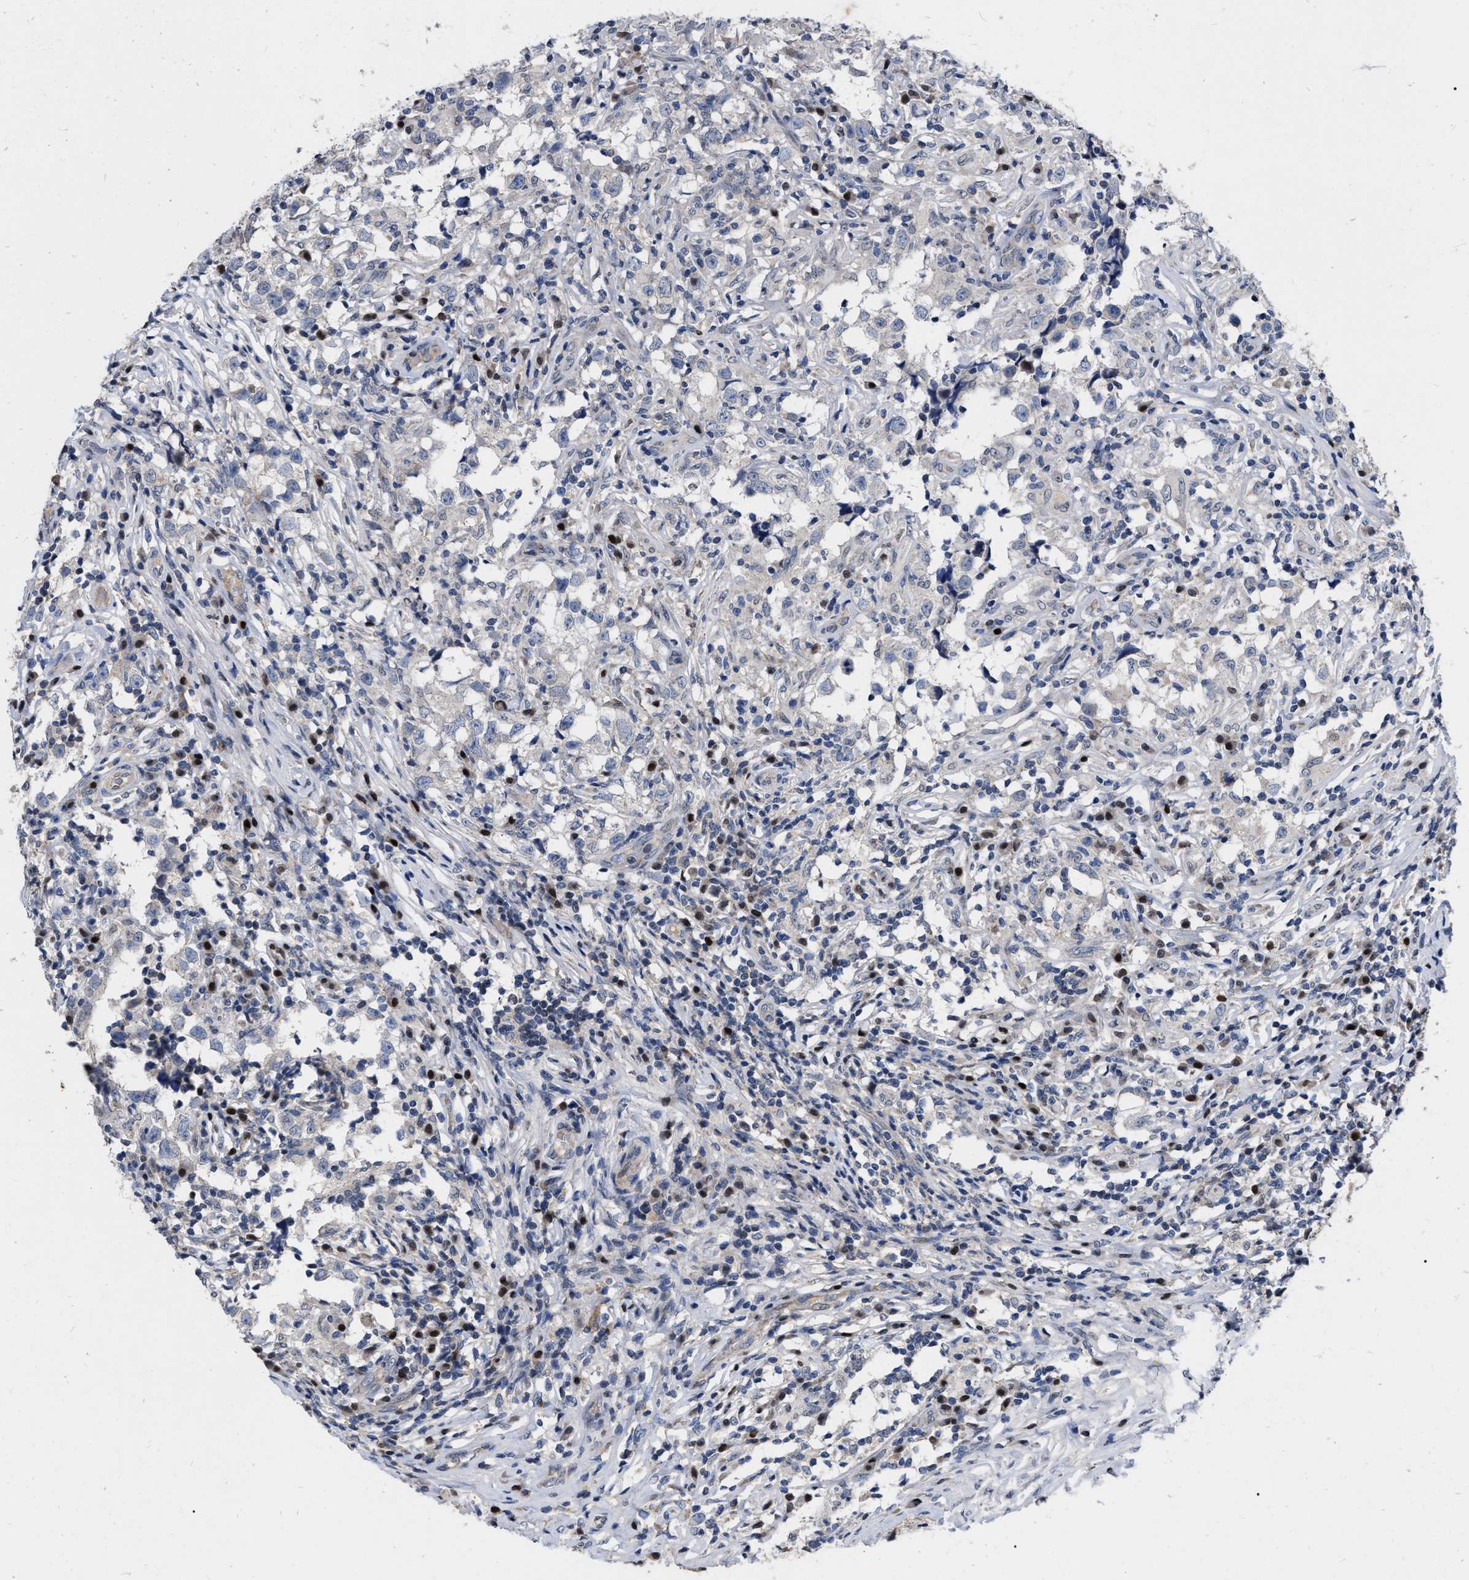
{"staining": {"intensity": "negative", "quantity": "none", "location": "none"}, "tissue": "testis cancer", "cell_type": "Tumor cells", "image_type": "cancer", "snomed": [{"axis": "morphology", "description": "Carcinoma, Embryonal, NOS"}, {"axis": "topography", "description": "Testis"}], "caption": "The immunohistochemistry (IHC) micrograph has no significant expression in tumor cells of testis embryonal carcinoma tissue.", "gene": "MDM4", "patient": {"sex": "male", "age": 21}}